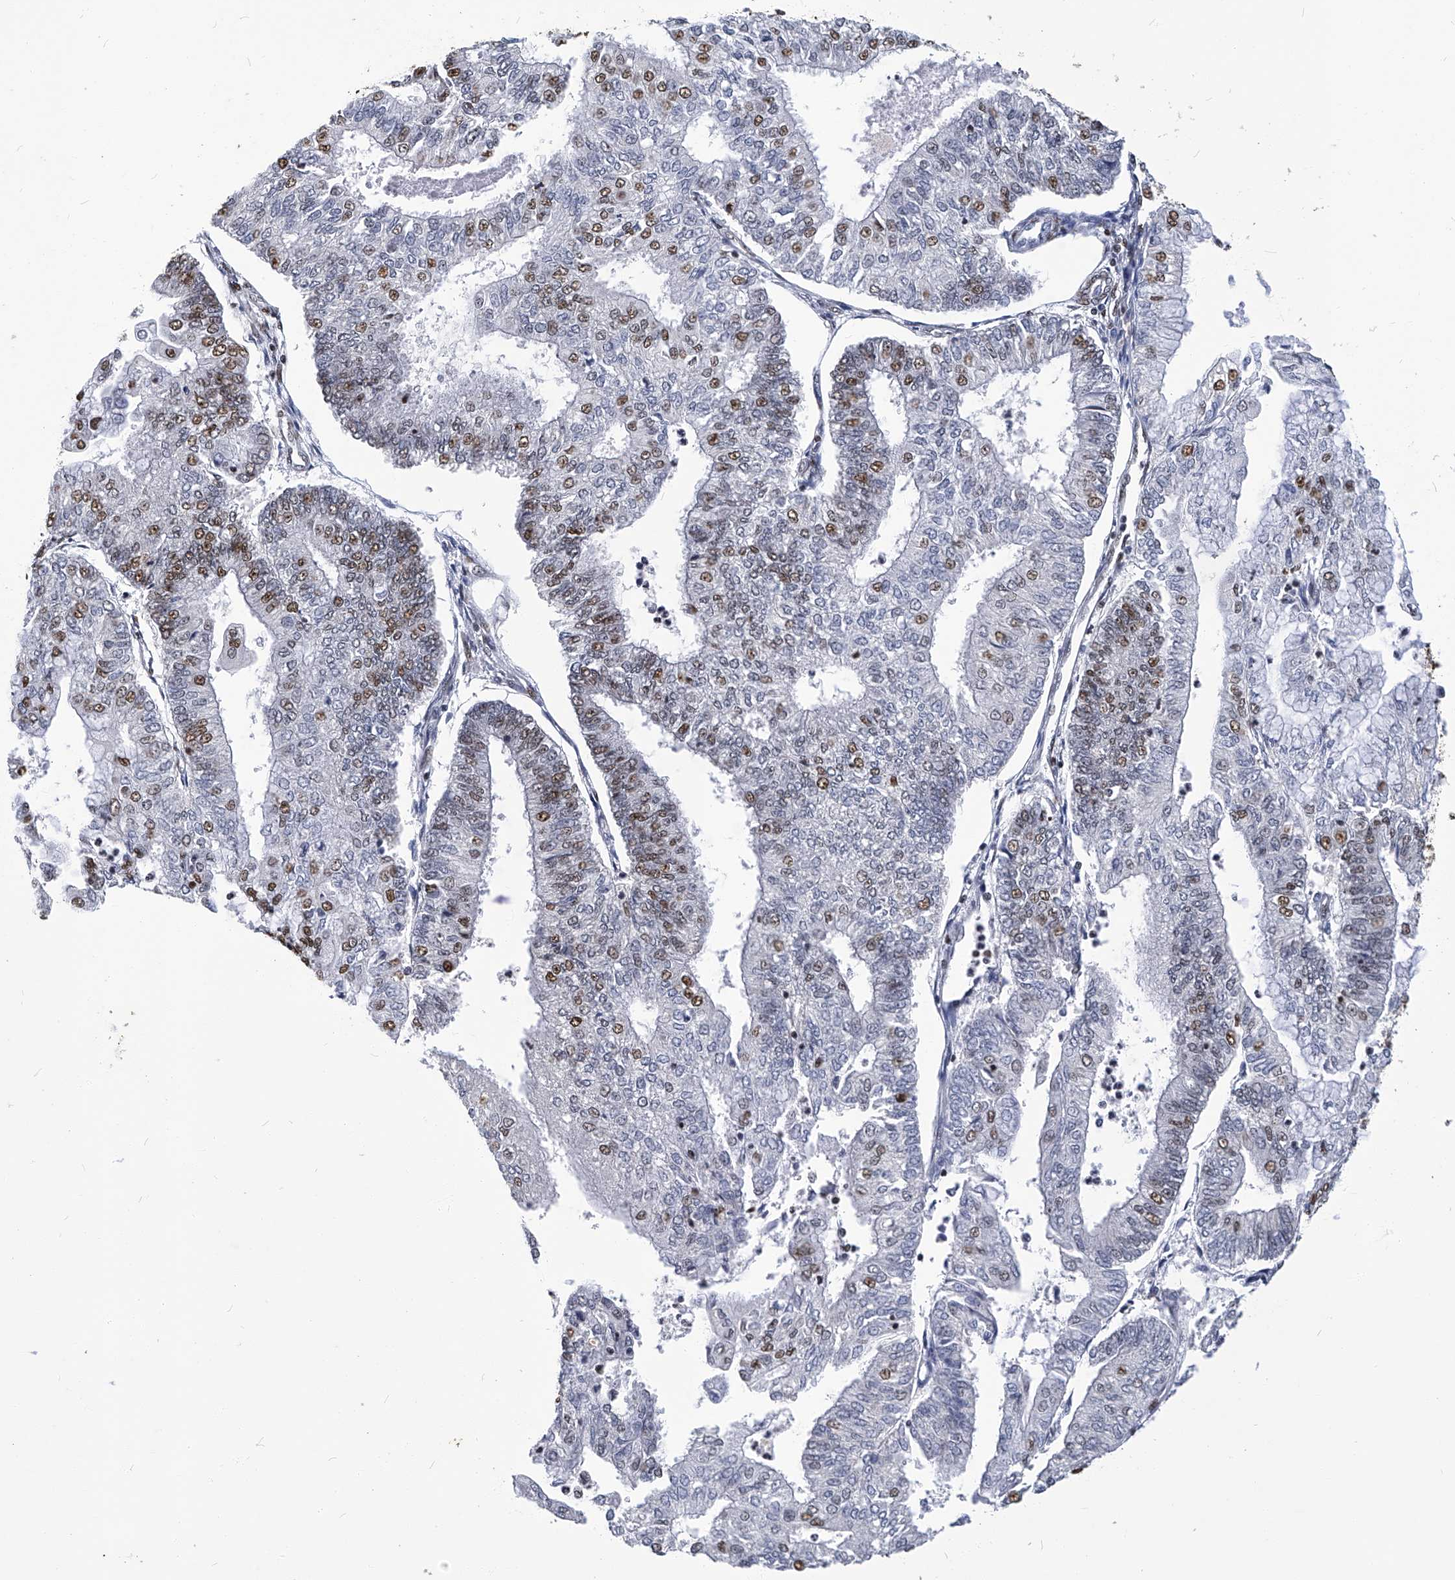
{"staining": {"intensity": "moderate", "quantity": "25%-75%", "location": "nuclear"}, "tissue": "endometrial cancer", "cell_type": "Tumor cells", "image_type": "cancer", "snomed": [{"axis": "morphology", "description": "Adenocarcinoma, NOS"}, {"axis": "topography", "description": "Endometrium"}], "caption": "A micrograph of human adenocarcinoma (endometrial) stained for a protein shows moderate nuclear brown staining in tumor cells.", "gene": "HBP1", "patient": {"sex": "female", "age": 59}}